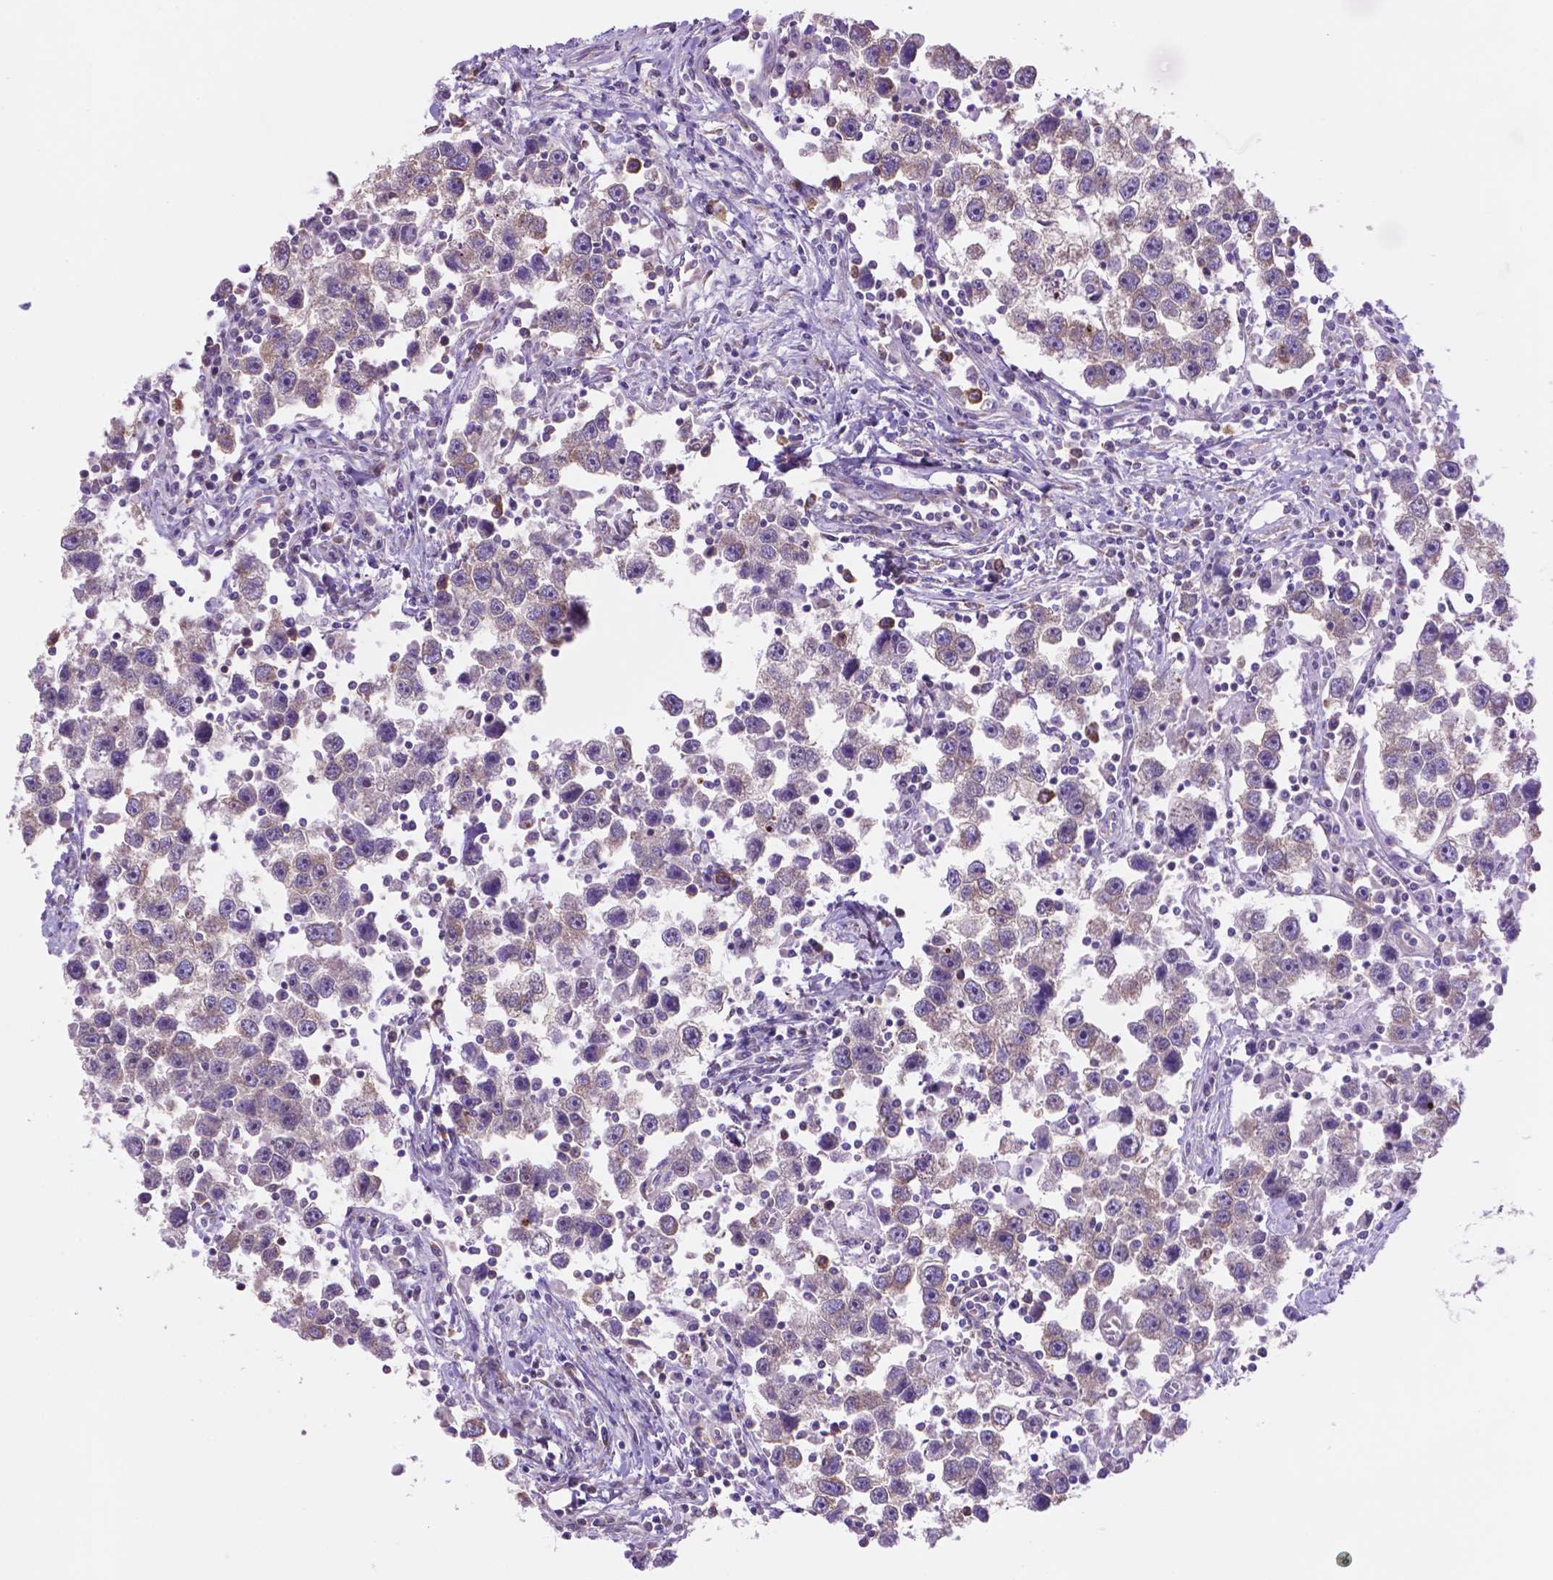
{"staining": {"intensity": "negative", "quantity": "none", "location": "none"}, "tissue": "testis cancer", "cell_type": "Tumor cells", "image_type": "cancer", "snomed": [{"axis": "morphology", "description": "Seminoma, NOS"}, {"axis": "topography", "description": "Testis"}], "caption": "Protein analysis of testis cancer reveals no significant staining in tumor cells. Nuclei are stained in blue.", "gene": "SPDYA", "patient": {"sex": "male", "age": 30}}